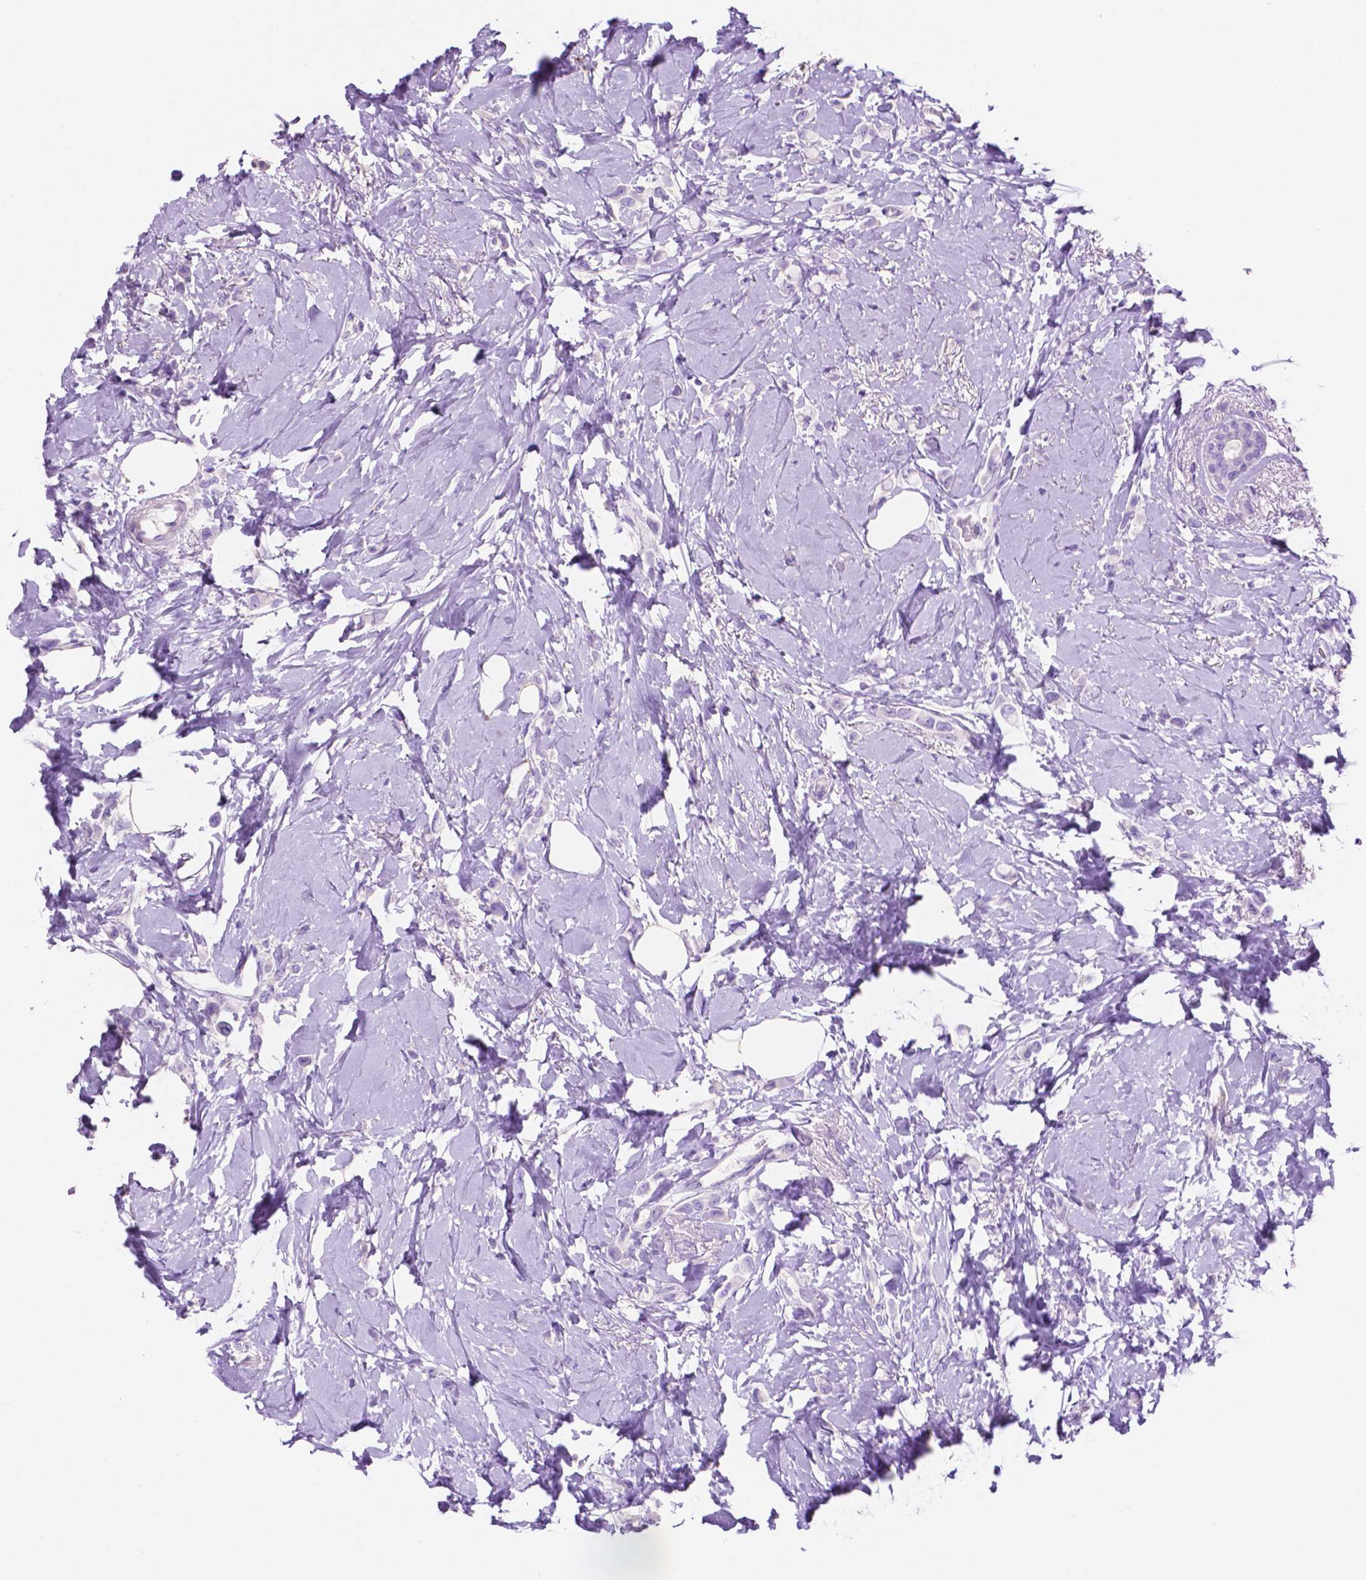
{"staining": {"intensity": "negative", "quantity": "none", "location": "none"}, "tissue": "breast cancer", "cell_type": "Tumor cells", "image_type": "cancer", "snomed": [{"axis": "morphology", "description": "Lobular carcinoma"}, {"axis": "topography", "description": "Breast"}], "caption": "This is an immunohistochemistry (IHC) image of breast cancer (lobular carcinoma). There is no positivity in tumor cells.", "gene": "IGFN1", "patient": {"sex": "female", "age": 66}}